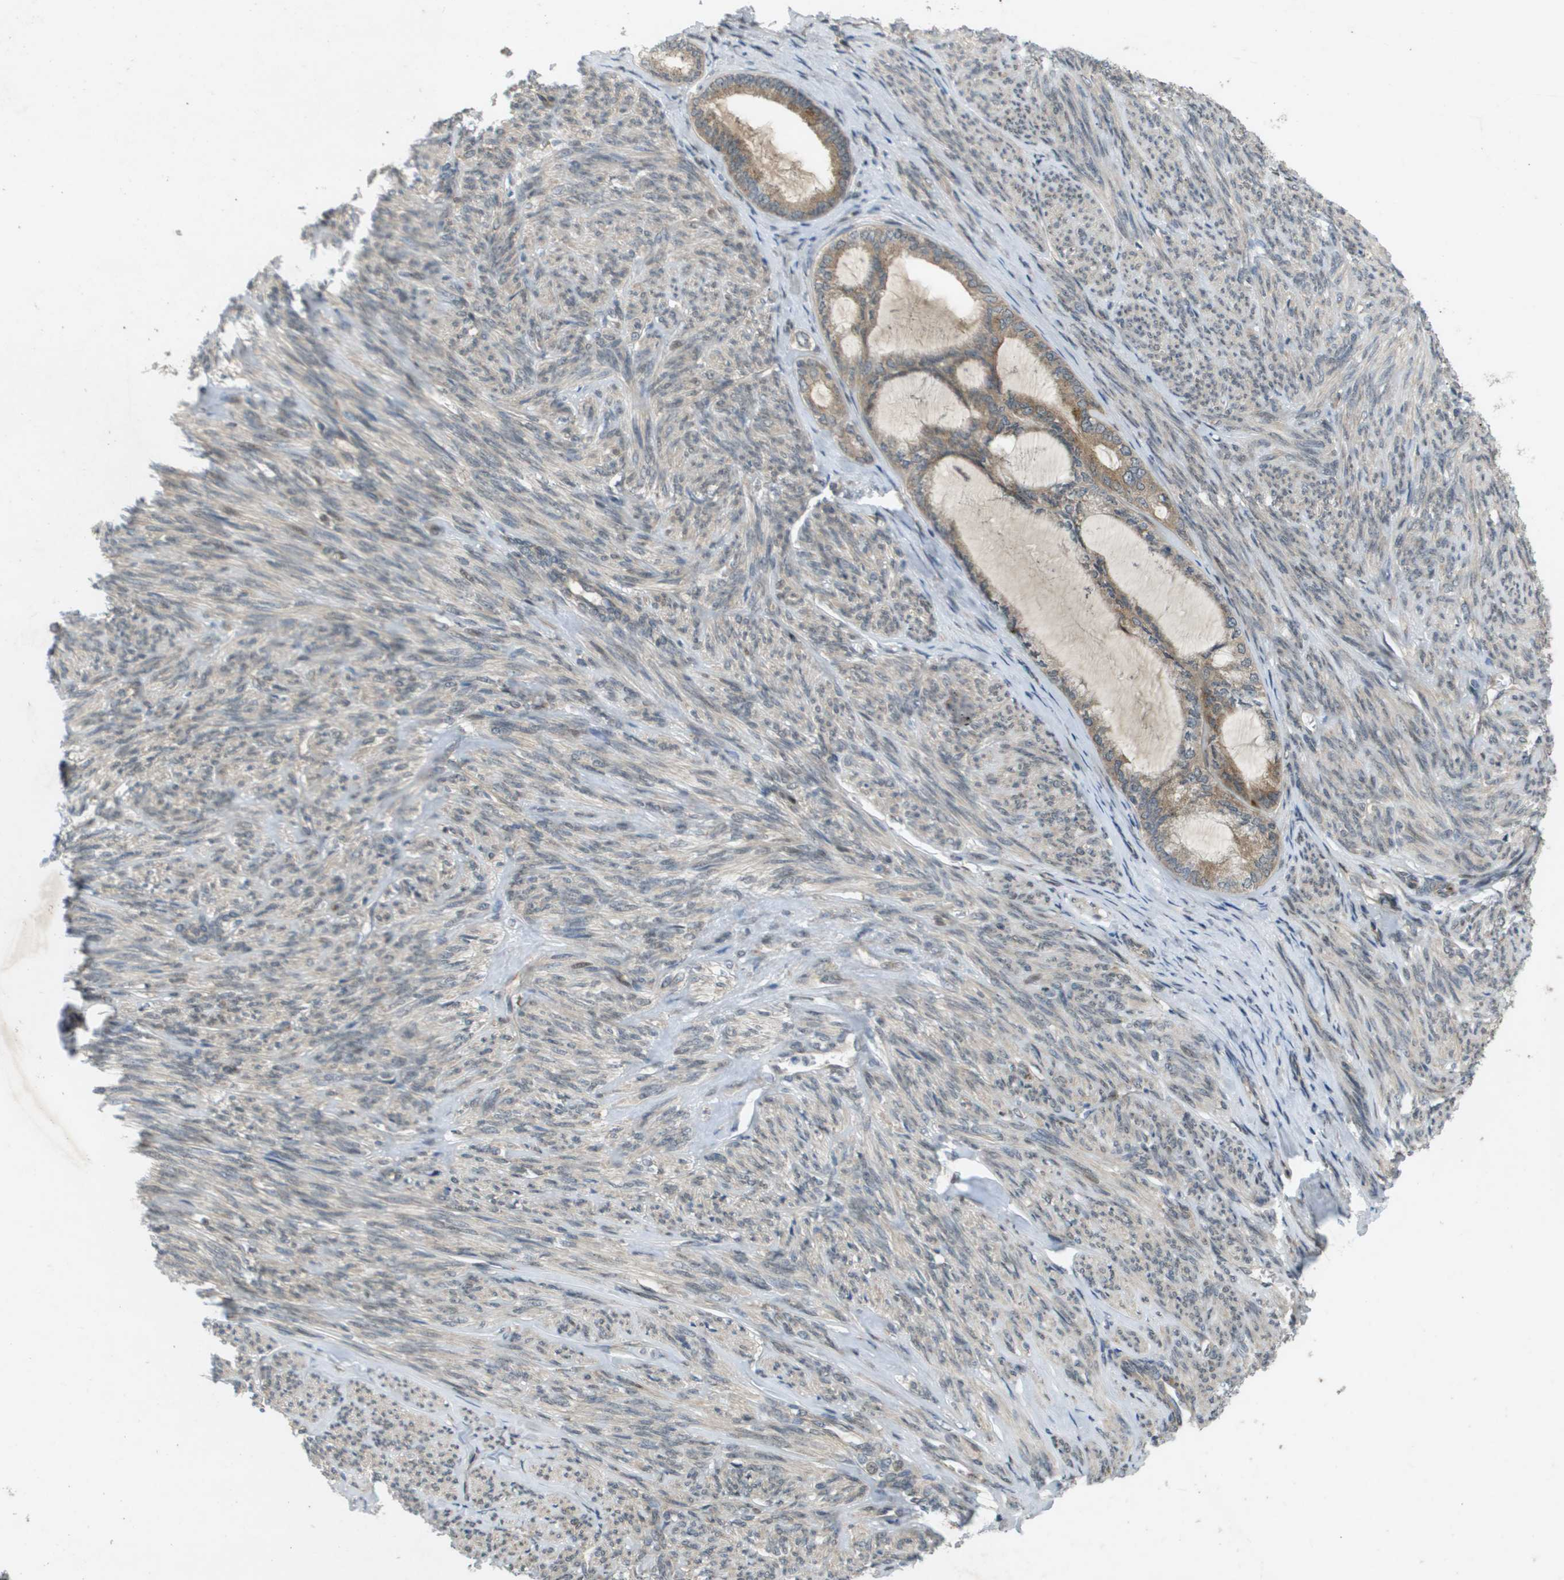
{"staining": {"intensity": "weak", "quantity": ">75%", "location": "cytoplasmic/membranous"}, "tissue": "endometrial cancer", "cell_type": "Tumor cells", "image_type": "cancer", "snomed": [{"axis": "morphology", "description": "Adenocarcinoma, NOS"}, {"axis": "topography", "description": "Endometrium"}], "caption": "Endometrial cancer tissue exhibits weak cytoplasmic/membranous positivity in approximately >75% of tumor cells", "gene": "IFNLR1", "patient": {"sex": "female", "age": 86}}